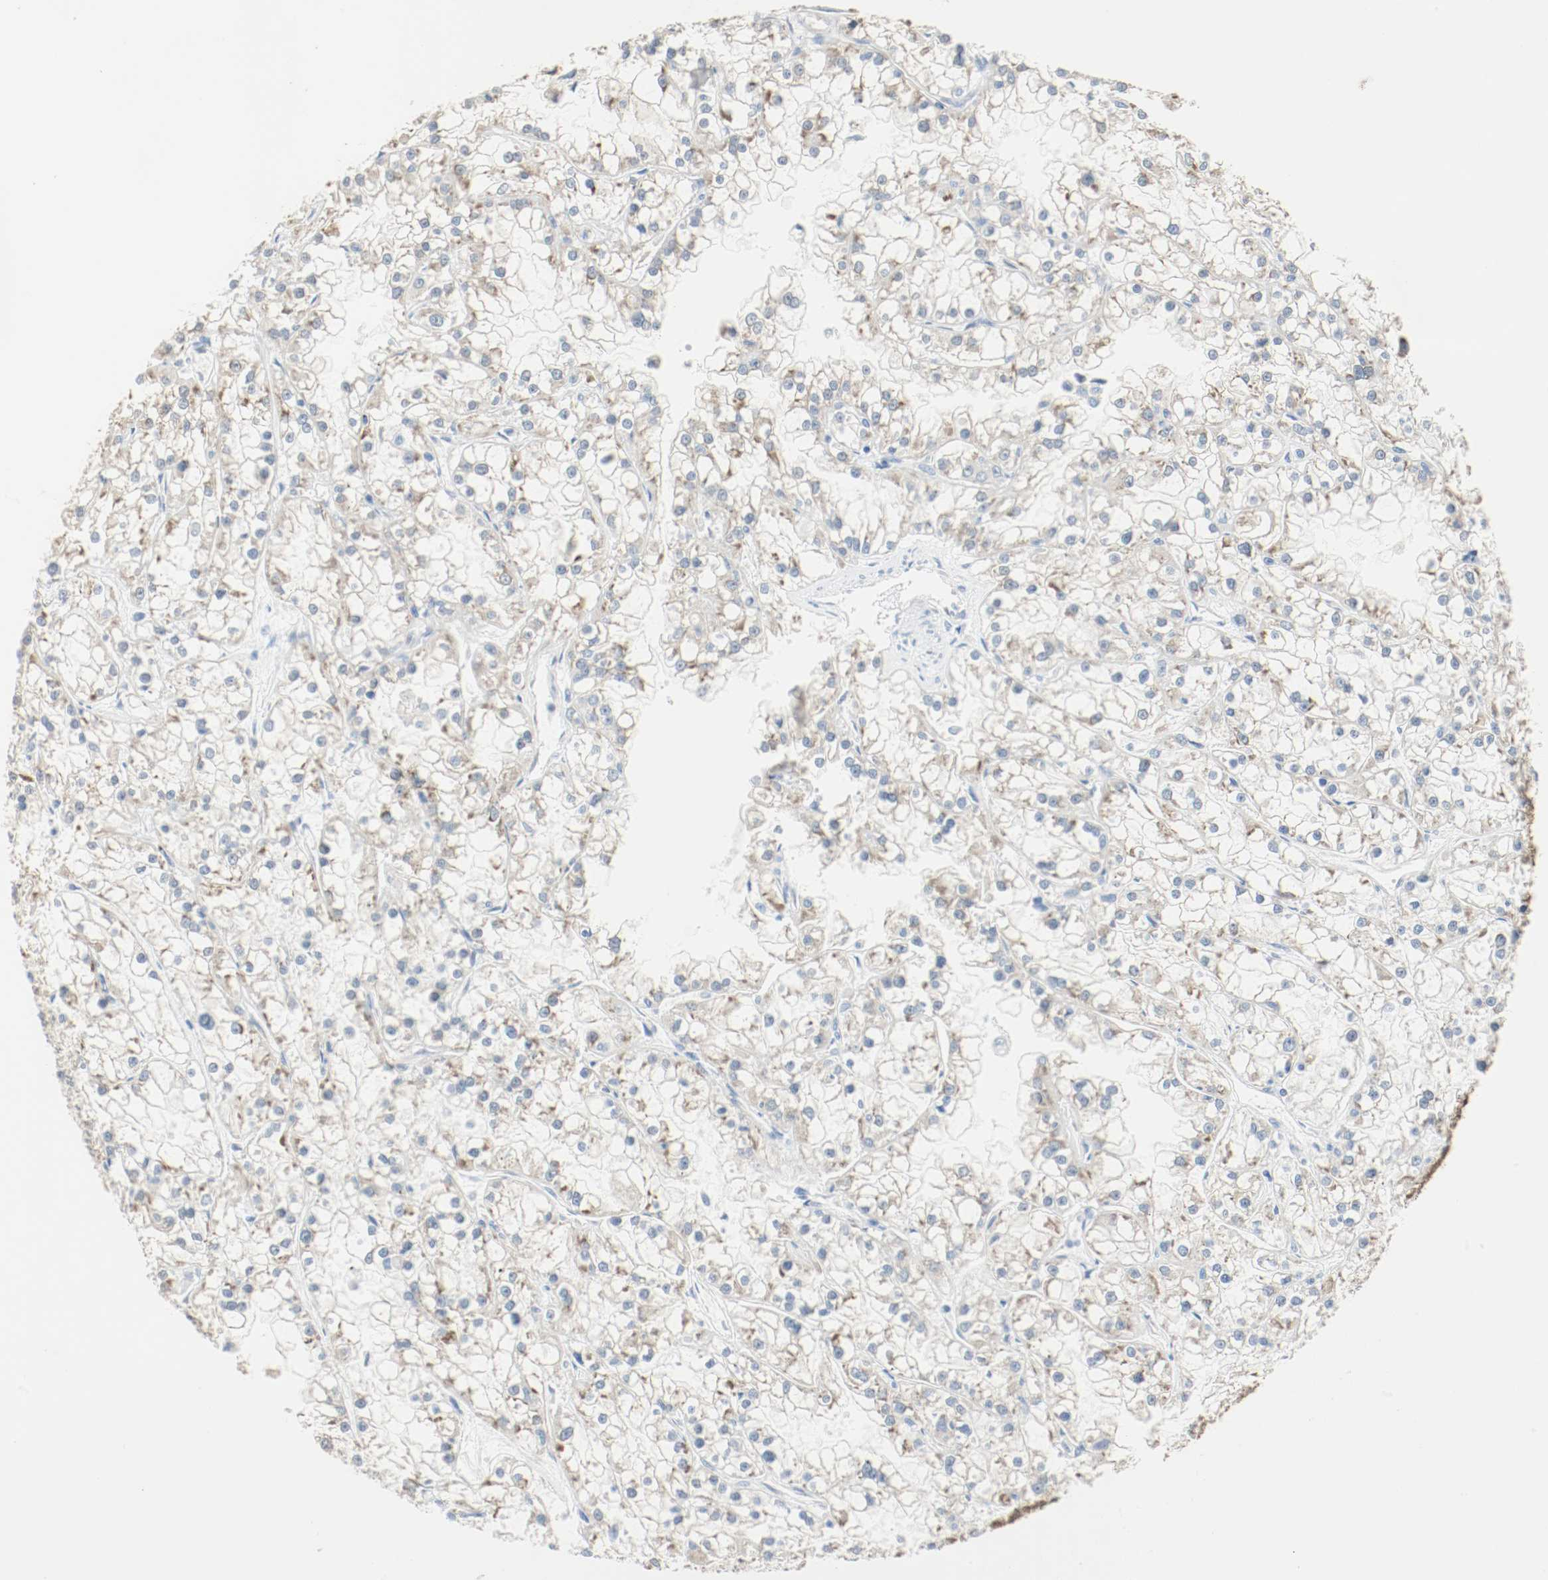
{"staining": {"intensity": "weak", "quantity": "<25%", "location": "cytoplasmic/membranous"}, "tissue": "renal cancer", "cell_type": "Tumor cells", "image_type": "cancer", "snomed": [{"axis": "morphology", "description": "Adenocarcinoma, NOS"}, {"axis": "topography", "description": "Kidney"}], "caption": "This is a image of IHC staining of renal cancer, which shows no staining in tumor cells. (Immunohistochemistry (ihc), brightfield microscopy, high magnification).", "gene": "PPME1", "patient": {"sex": "female", "age": 52}}